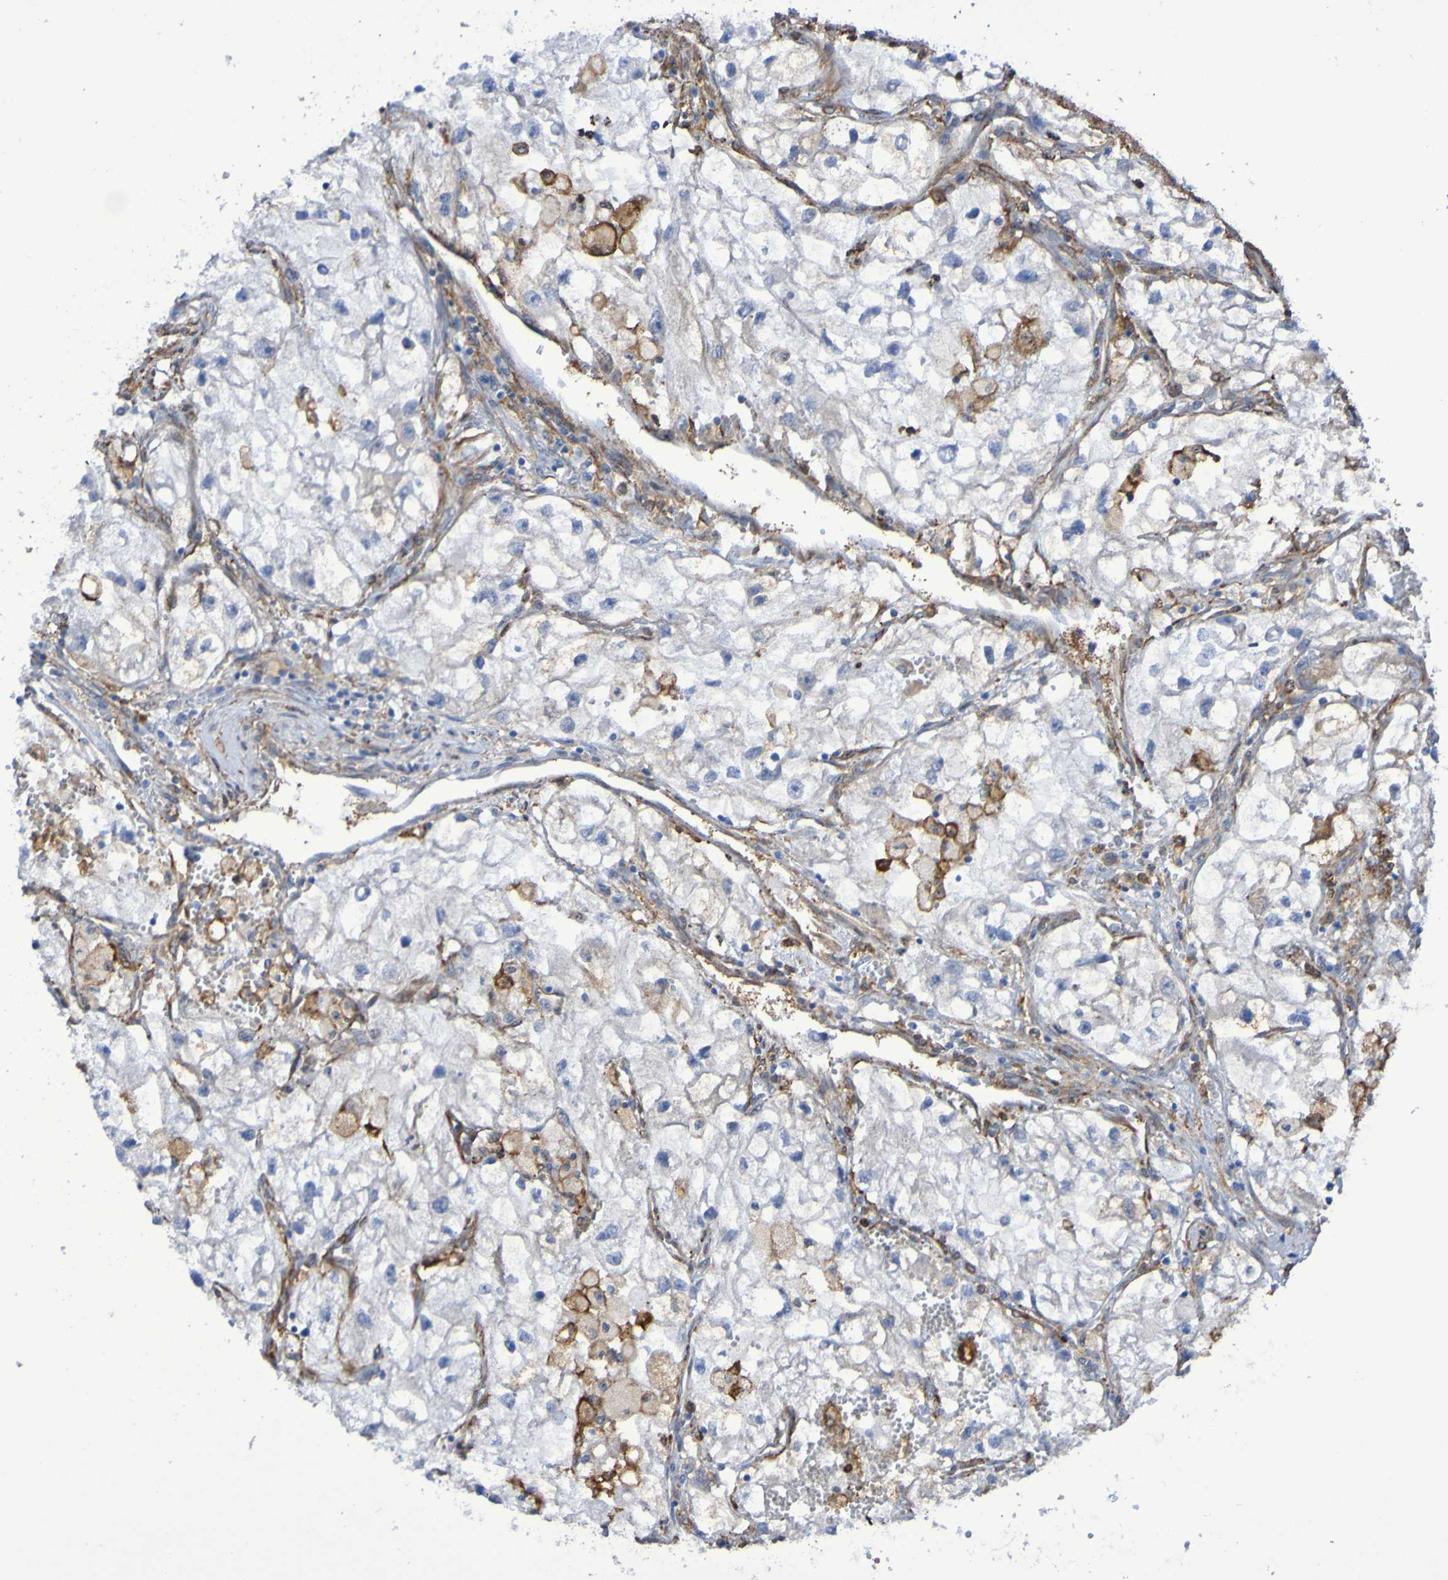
{"staining": {"intensity": "weak", "quantity": "<25%", "location": "cytoplasmic/membranous"}, "tissue": "renal cancer", "cell_type": "Tumor cells", "image_type": "cancer", "snomed": [{"axis": "morphology", "description": "Adenocarcinoma, NOS"}, {"axis": "topography", "description": "Kidney"}], "caption": "This is an immunohistochemistry (IHC) photomicrograph of adenocarcinoma (renal). There is no staining in tumor cells.", "gene": "SCRG1", "patient": {"sex": "female", "age": 70}}